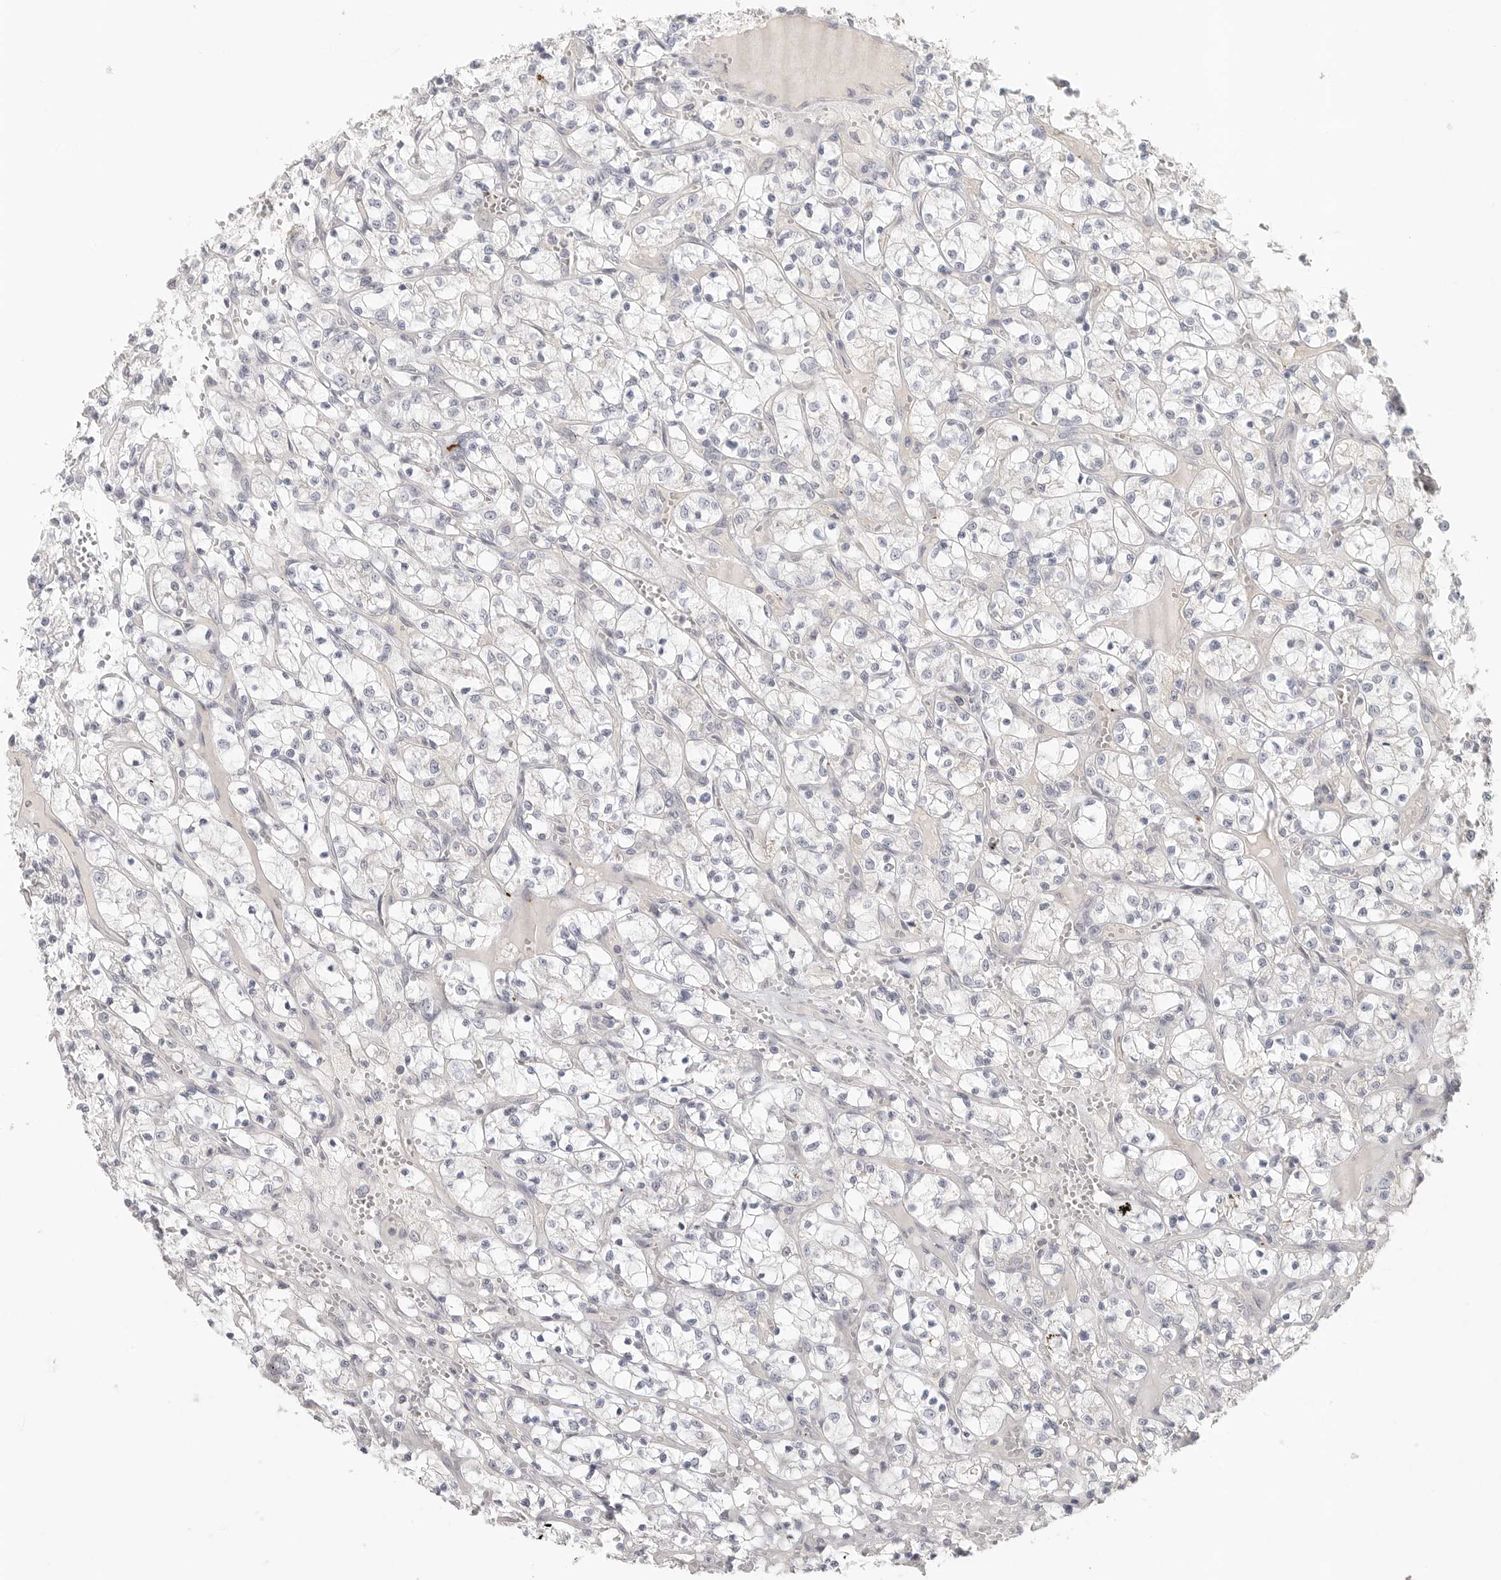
{"staining": {"intensity": "negative", "quantity": "none", "location": "none"}, "tissue": "renal cancer", "cell_type": "Tumor cells", "image_type": "cancer", "snomed": [{"axis": "morphology", "description": "Adenocarcinoma, NOS"}, {"axis": "topography", "description": "Kidney"}], "caption": "Adenocarcinoma (renal) was stained to show a protein in brown. There is no significant staining in tumor cells.", "gene": "HDAC6", "patient": {"sex": "female", "age": 69}}